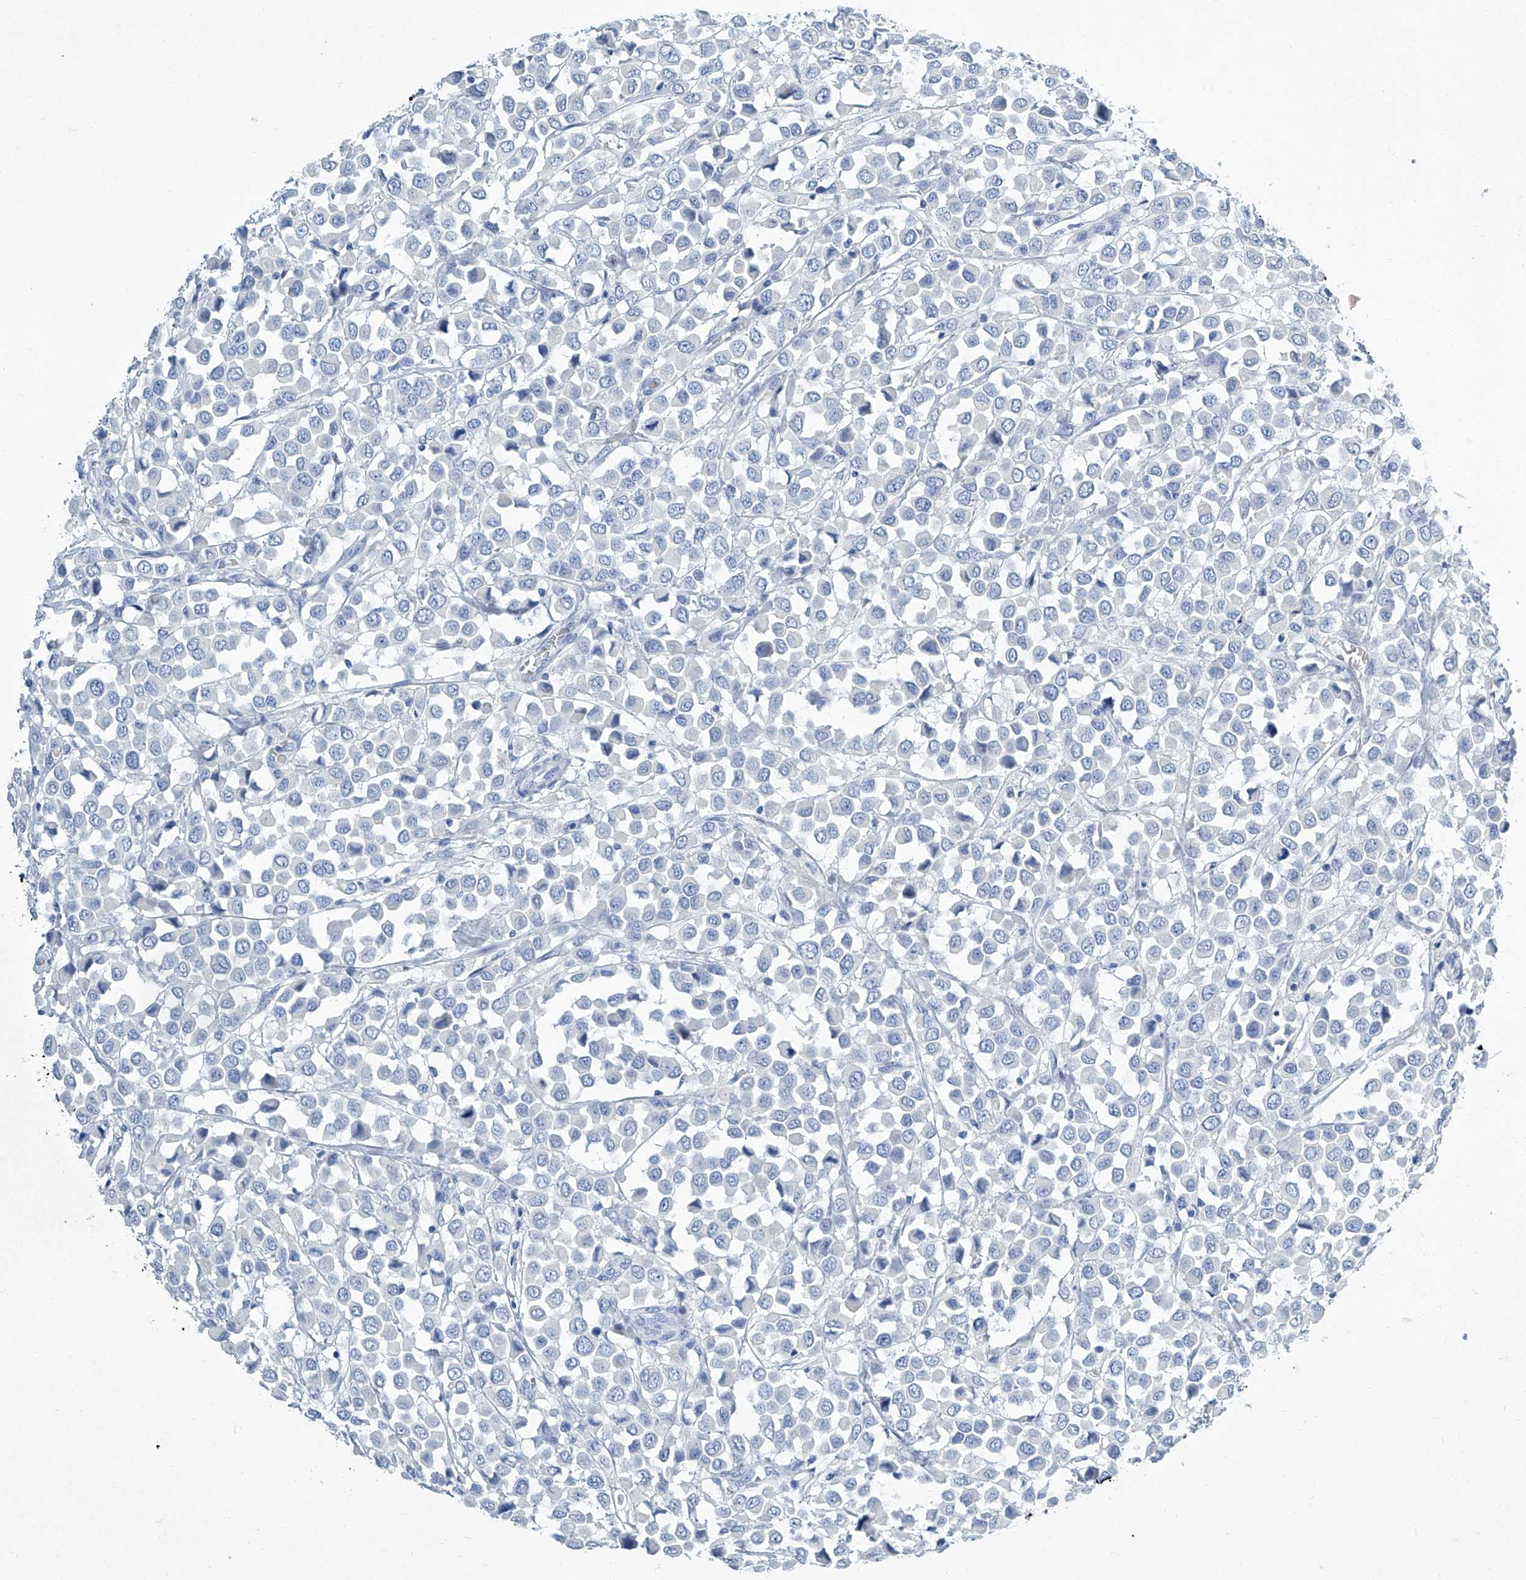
{"staining": {"intensity": "negative", "quantity": "none", "location": "none"}, "tissue": "breast cancer", "cell_type": "Tumor cells", "image_type": "cancer", "snomed": [{"axis": "morphology", "description": "Duct carcinoma"}, {"axis": "topography", "description": "Breast"}], "caption": "Breast invasive ductal carcinoma stained for a protein using IHC exhibits no positivity tumor cells.", "gene": "CYP2A7", "patient": {"sex": "female", "age": 61}}